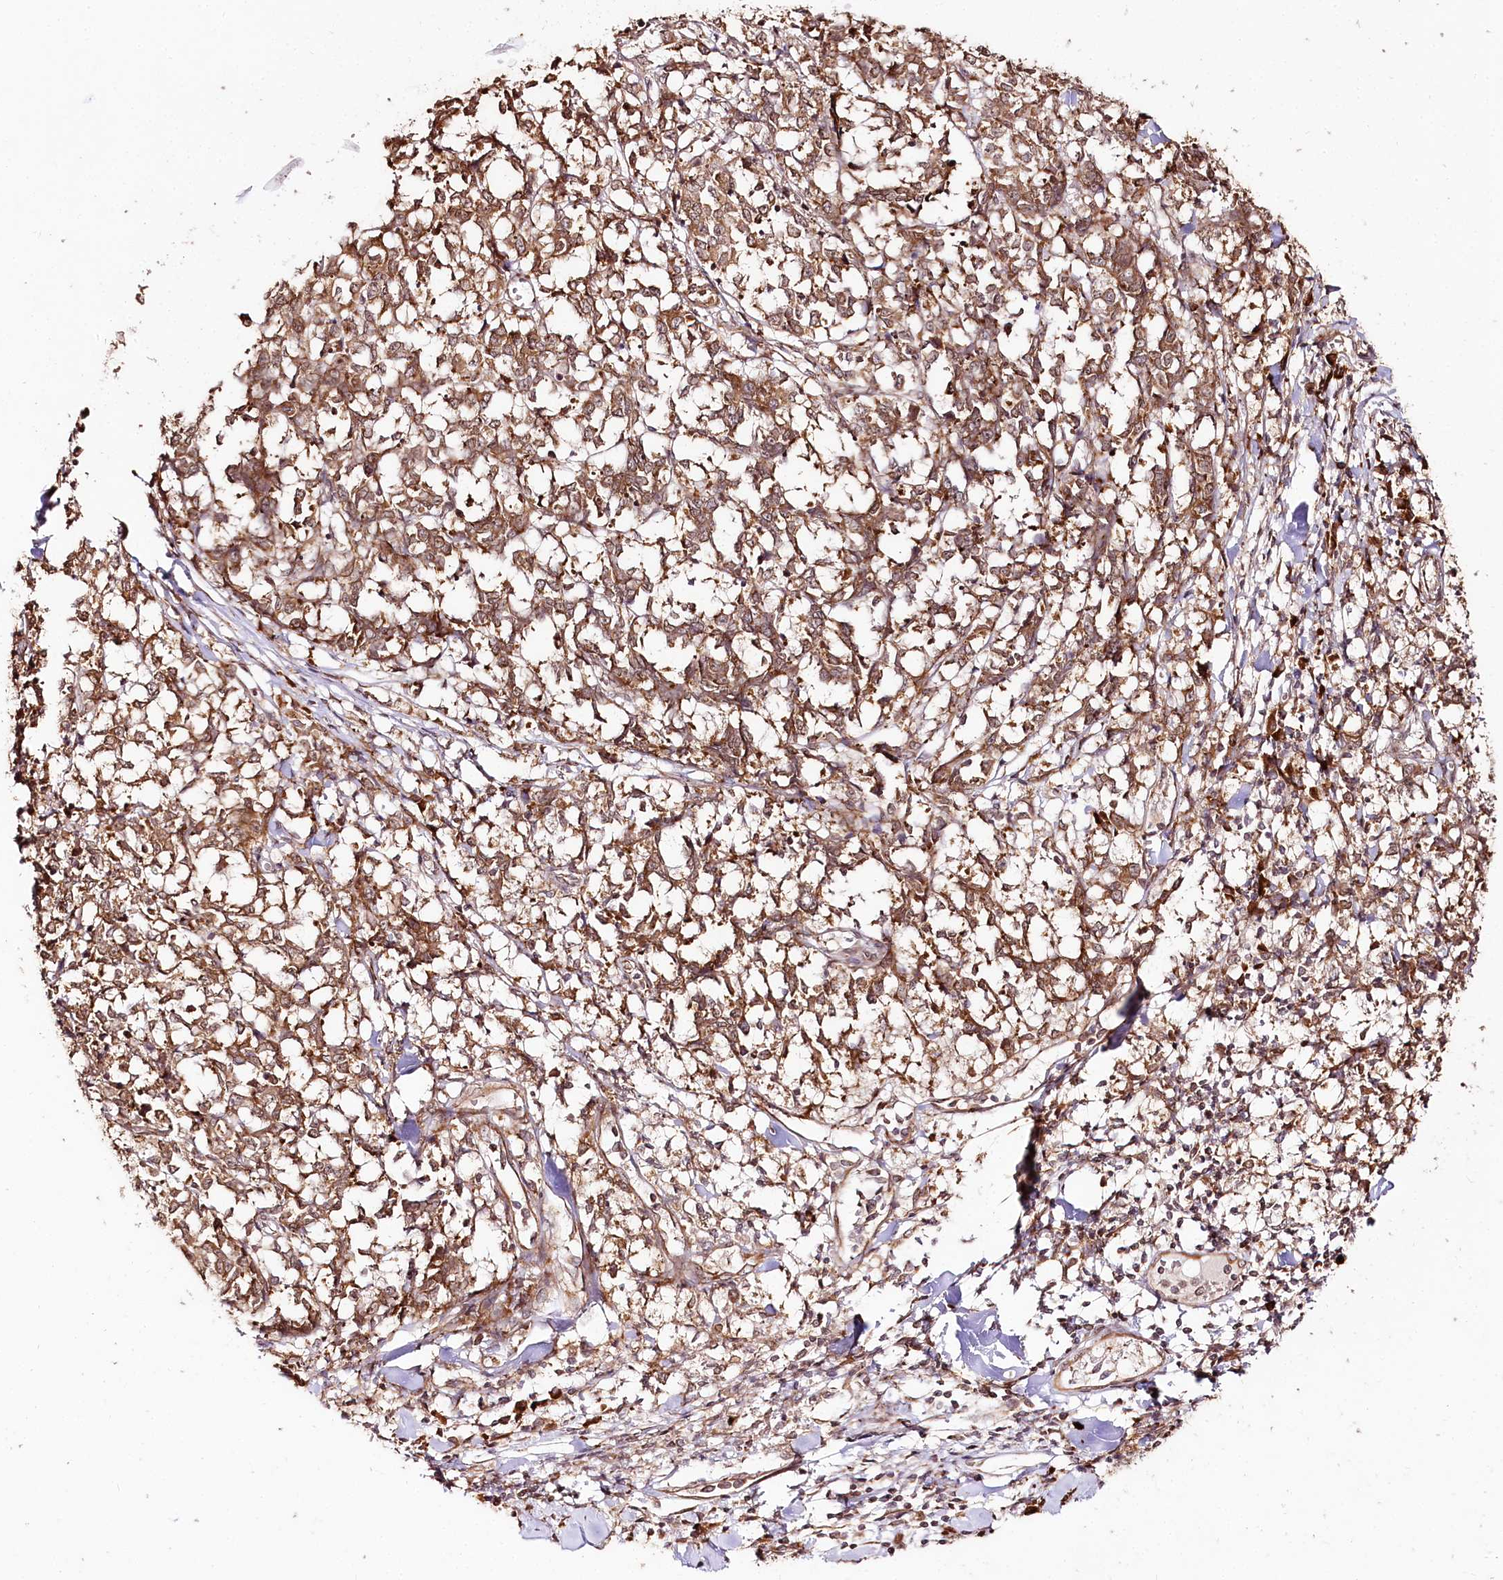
{"staining": {"intensity": "moderate", "quantity": ">75%", "location": "cytoplasmic/membranous"}, "tissue": "melanoma", "cell_type": "Tumor cells", "image_type": "cancer", "snomed": [{"axis": "morphology", "description": "Malignant melanoma, NOS"}, {"axis": "topography", "description": "Skin"}], "caption": "Melanoma tissue exhibits moderate cytoplasmic/membranous positivity in about >75% of tumor cells, visualized by immunohistochemistry.", "gene": "ENSG00000144785", "patient": {"sex": "female", "age": 72}}